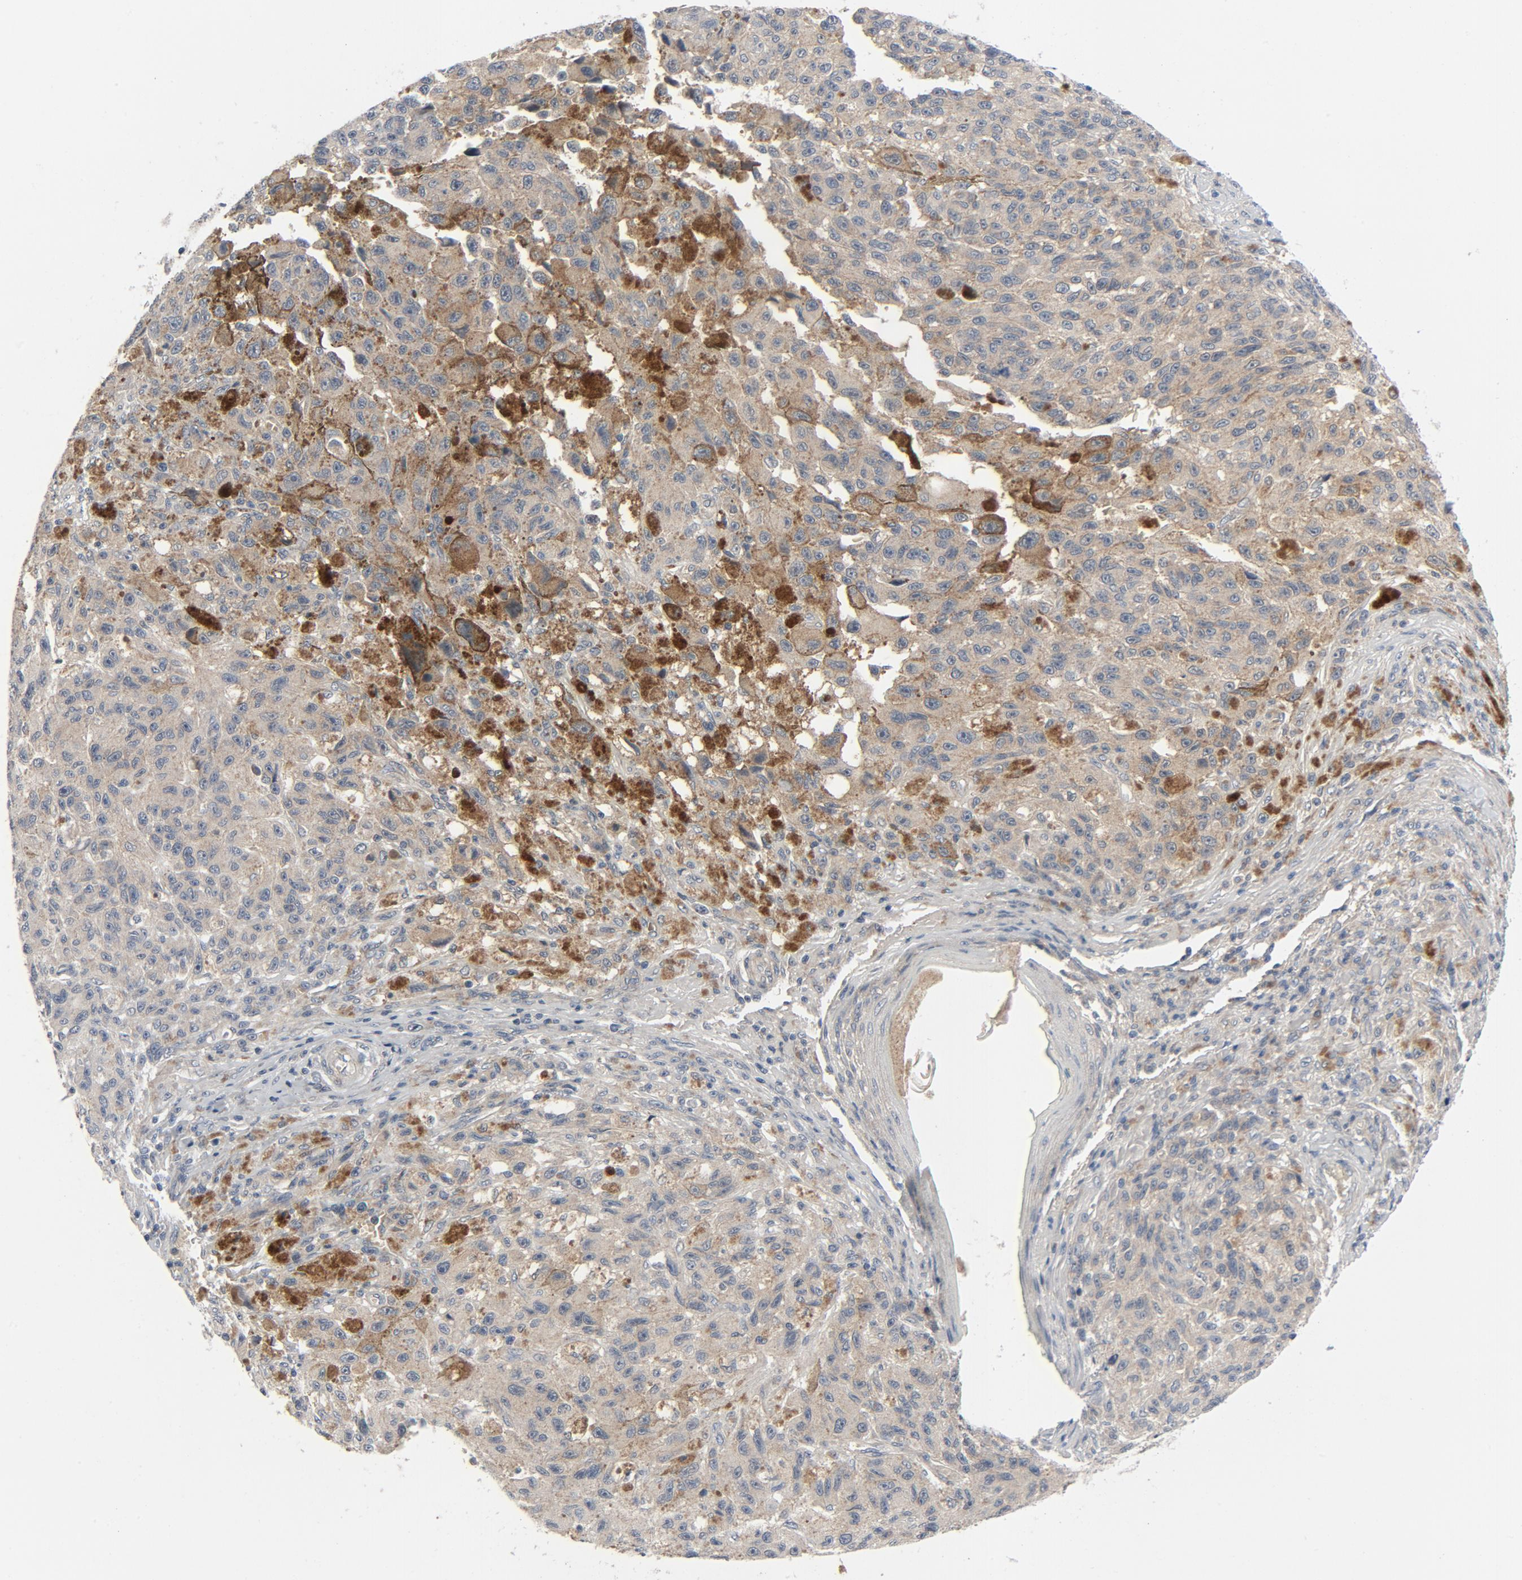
{"staining": {"intensity": "moderate", "quantity": ">75%", "location": "cytoplasmic/membranous"}, "tissue": "melanoma", "cell_type": "Tumor cells", "image_type": "cancer", "snomed": [{"axis": "morphology", "description": "Malignant melanoma, NOS"}, {"axis": "topography", "description": "Skin"}], "caption": "Human melanoma stained with a brown dye exhibits moderate cytoplasmic/membranous positive expression in approximately >75% of tumor cells.", "gene": "TSG101", "patient": {"sex": "male", "age": 81}}